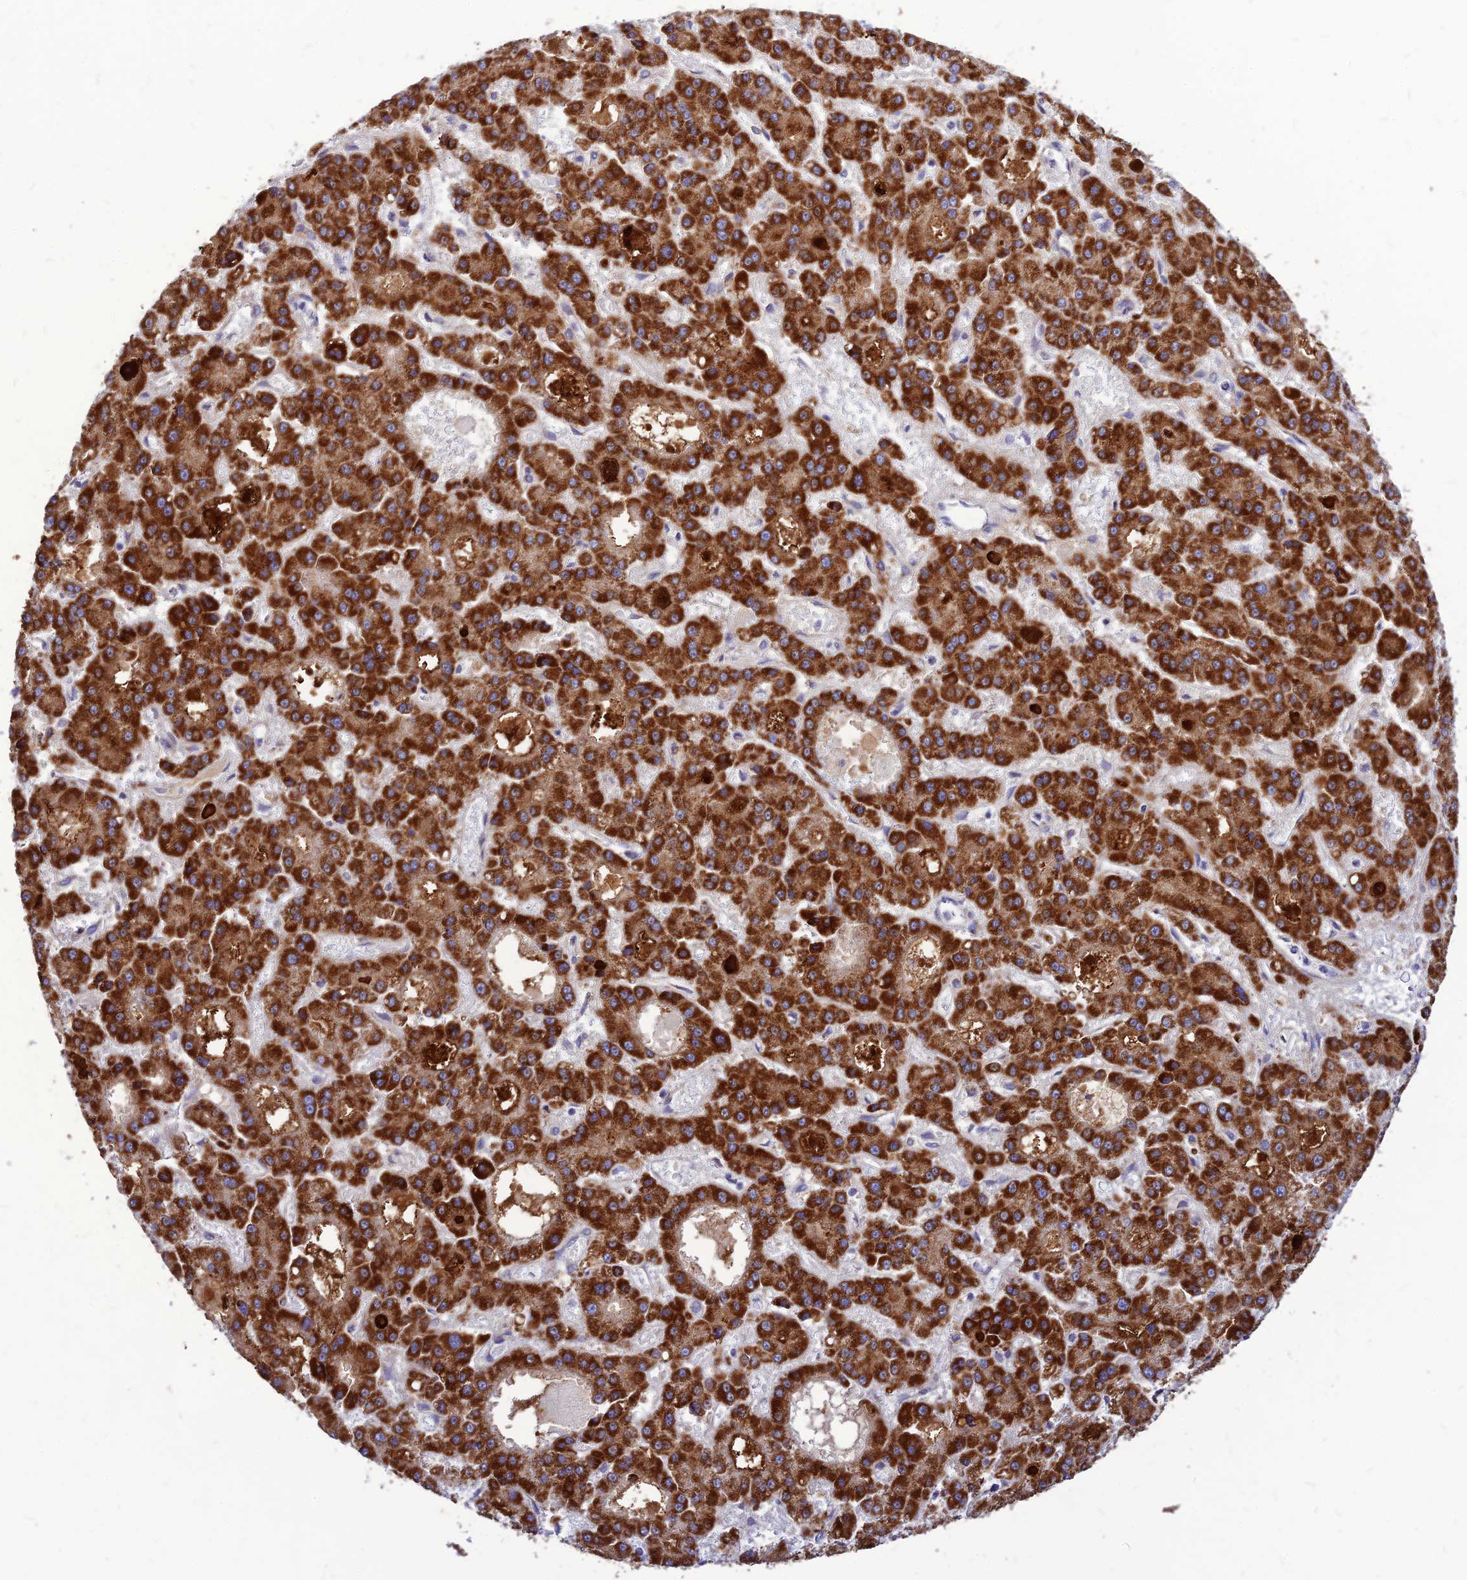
{"staining": {"intensity": "strong", "quantity": ">75%", "location": "cytoplasmic/membranous"}, "tissue": "liver cancer", "cell_type": "Tumor cells", "image_type": "cancer", "snomed": [{"axis": "morphology", "description": "Carcinoma, Hepatocellular, NOS"}, {"axis": "topography", "description": "Liver"}], "caption": "Human liver hepatocellular carcinoma stained for a protein (brown) reveals strong cytoplasmic/membranous positive positivity in approximately >75% of tumor cells.", "gene": "ECI1", "patient": {"sex": "male", "age": 70}}